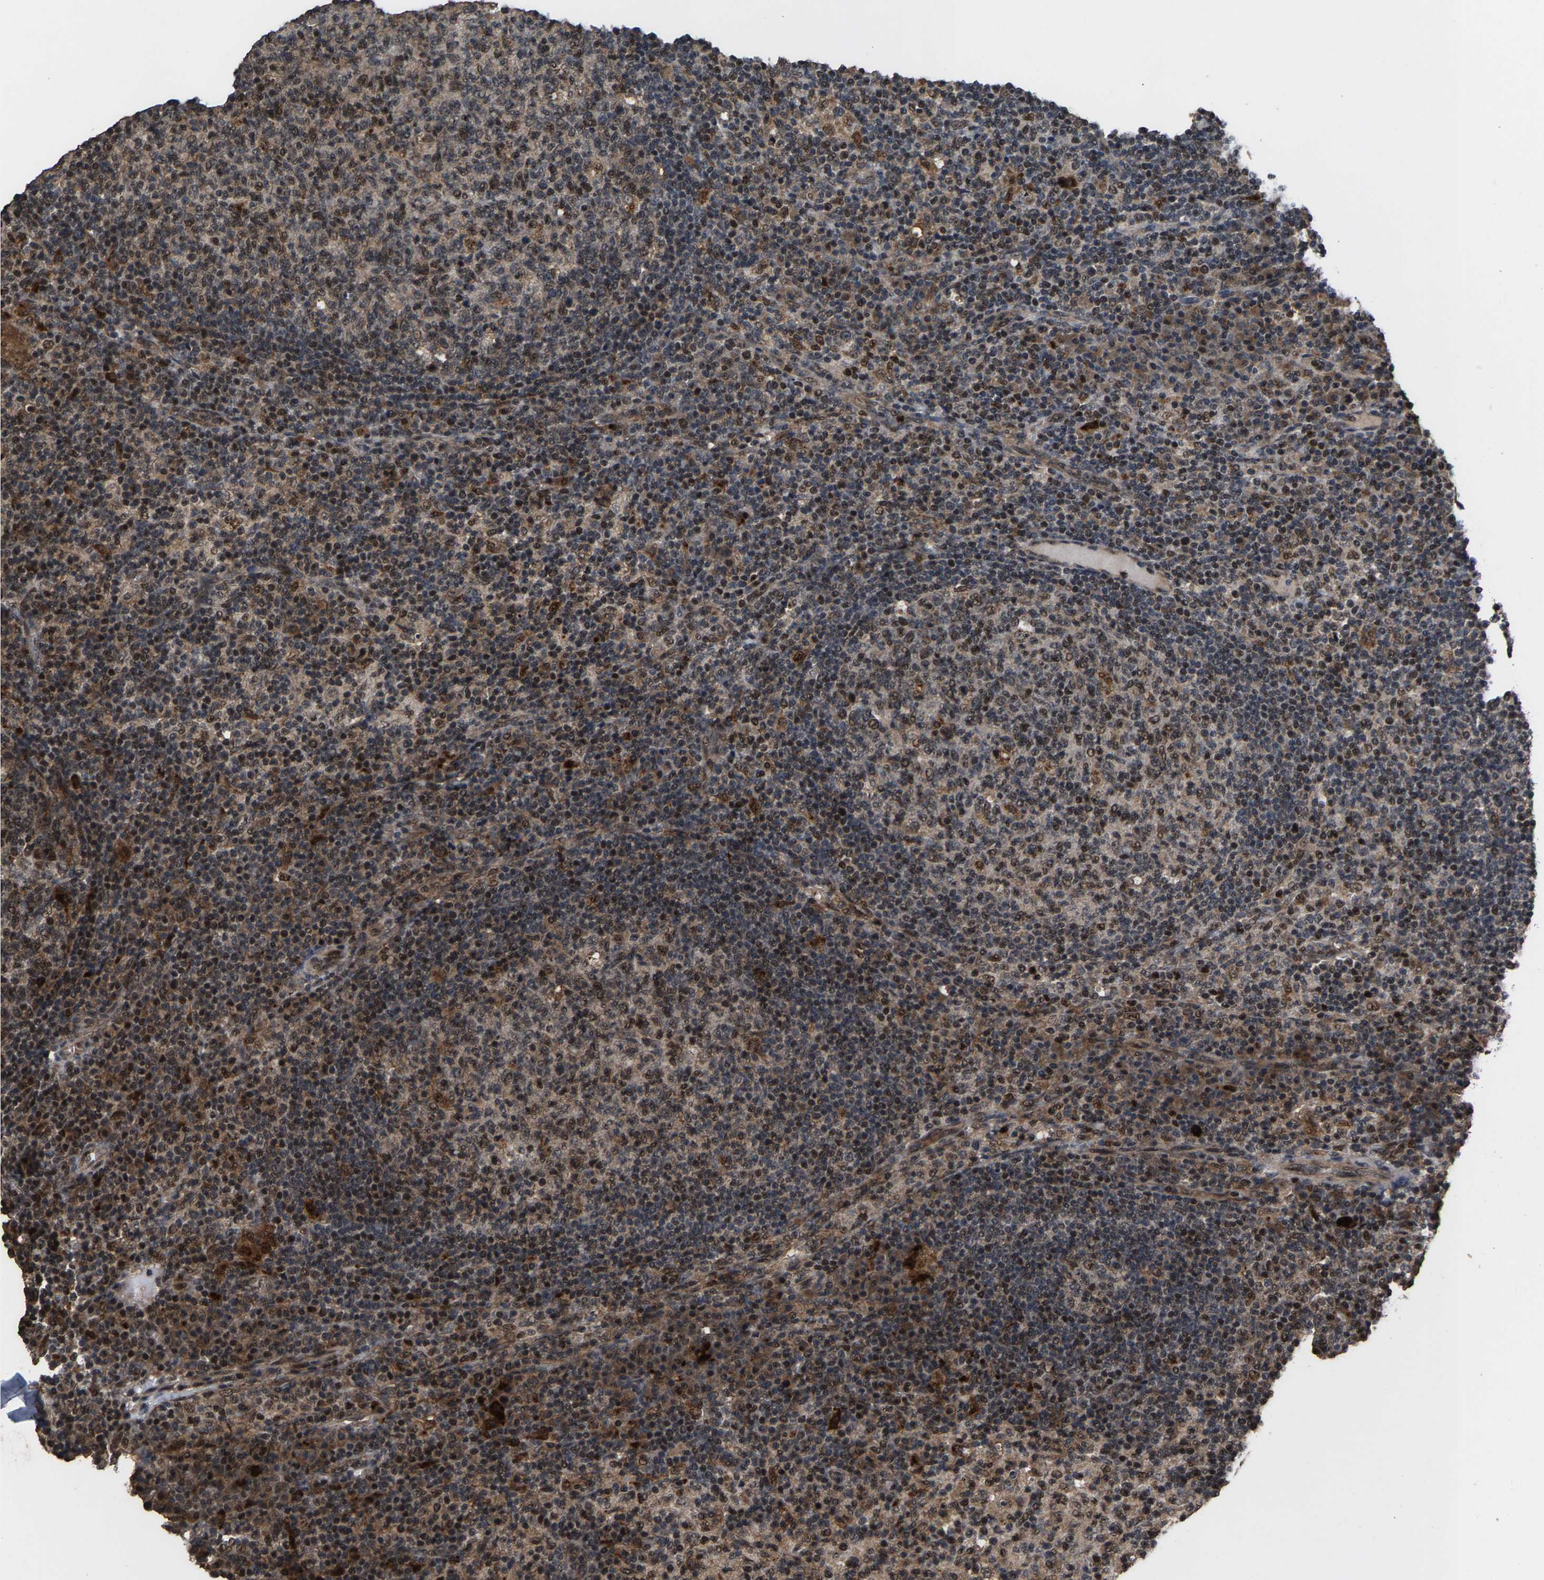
{"staining": {"intensity": "moderate", "quantity": ">75%", "location": "cytoplasmic/membranous,nuclear"}, "tissue": "lymph node", "cell_type": "Germinal center cells", "image_type": "normal", "snomed": [{"axis": "morphology", "description": "Normal tissue, NOS"}, {"axis": "morphology", "description": "Inflammation, NOS"}, {"axis": "topography", "description": "Lymph node"}], "caption": "Normal lymph node was stained to show a protein in brown. There is medium levels of moderate cytoplasmic/membranous,nuclear positivity in about >75% of germinal center cells.", "gene": "HAUS6", "patient": {"sex": "male", "age": 55}}